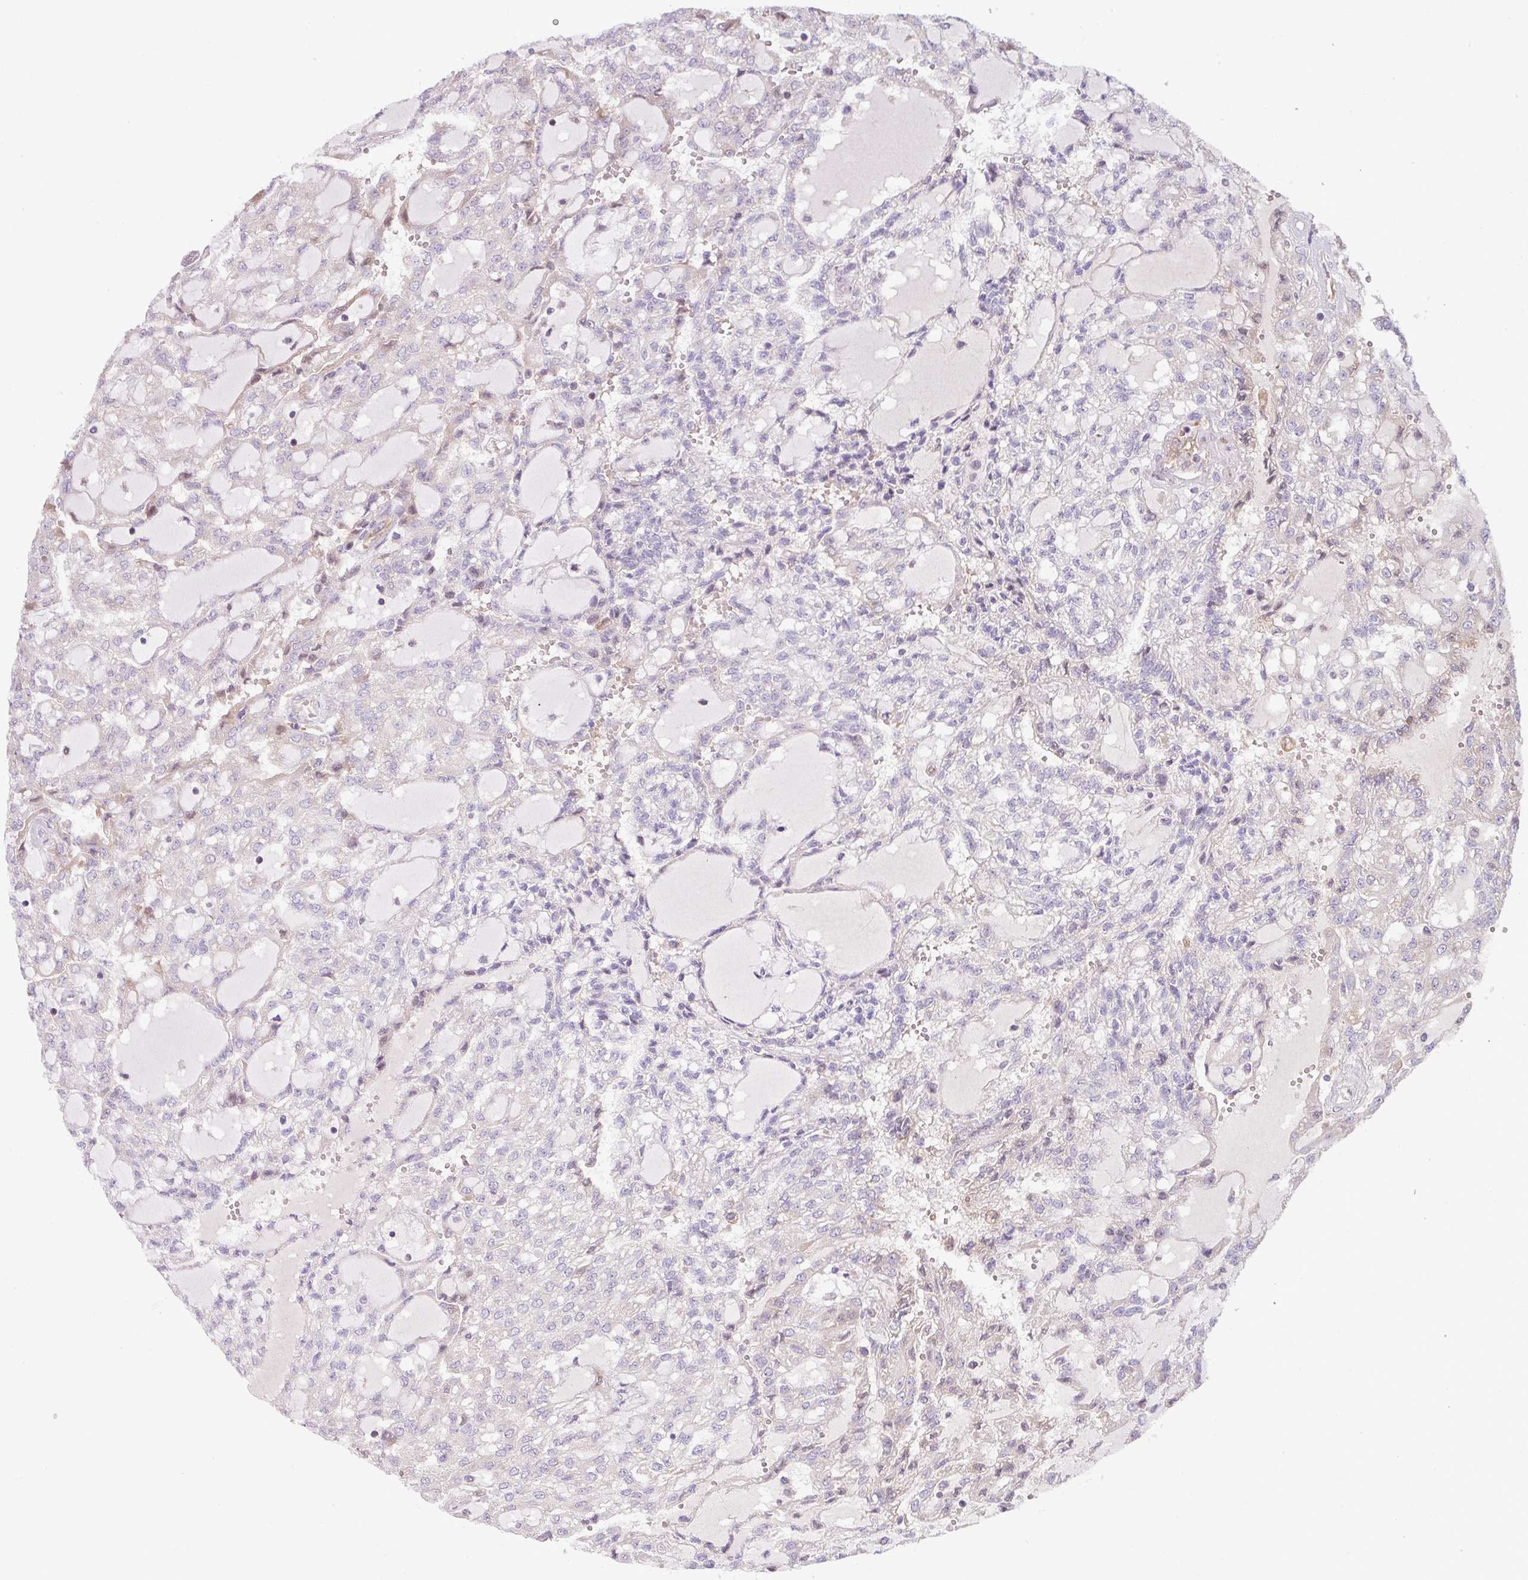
{"staining": {"intensity": "negative", "quantity": "none", "location": "none"}, "tissue": "renal cancer", "cell_type": "Tumor cells", "image_type": "cancer", "snomed": [{"axis": "morphology", "description": "Adenocarcinoma, NOS"}, {"axis": "topography", "description": "Kidney"}], "caption": "DAB (3,3'-diaminobenzidine) immunohistochemical staining of renal cancer (adenocarcinoma) reveals no significant expression in tumor cells.", "gene": "LRRC74B", "patient": {"sex": "male", "age": 63}}